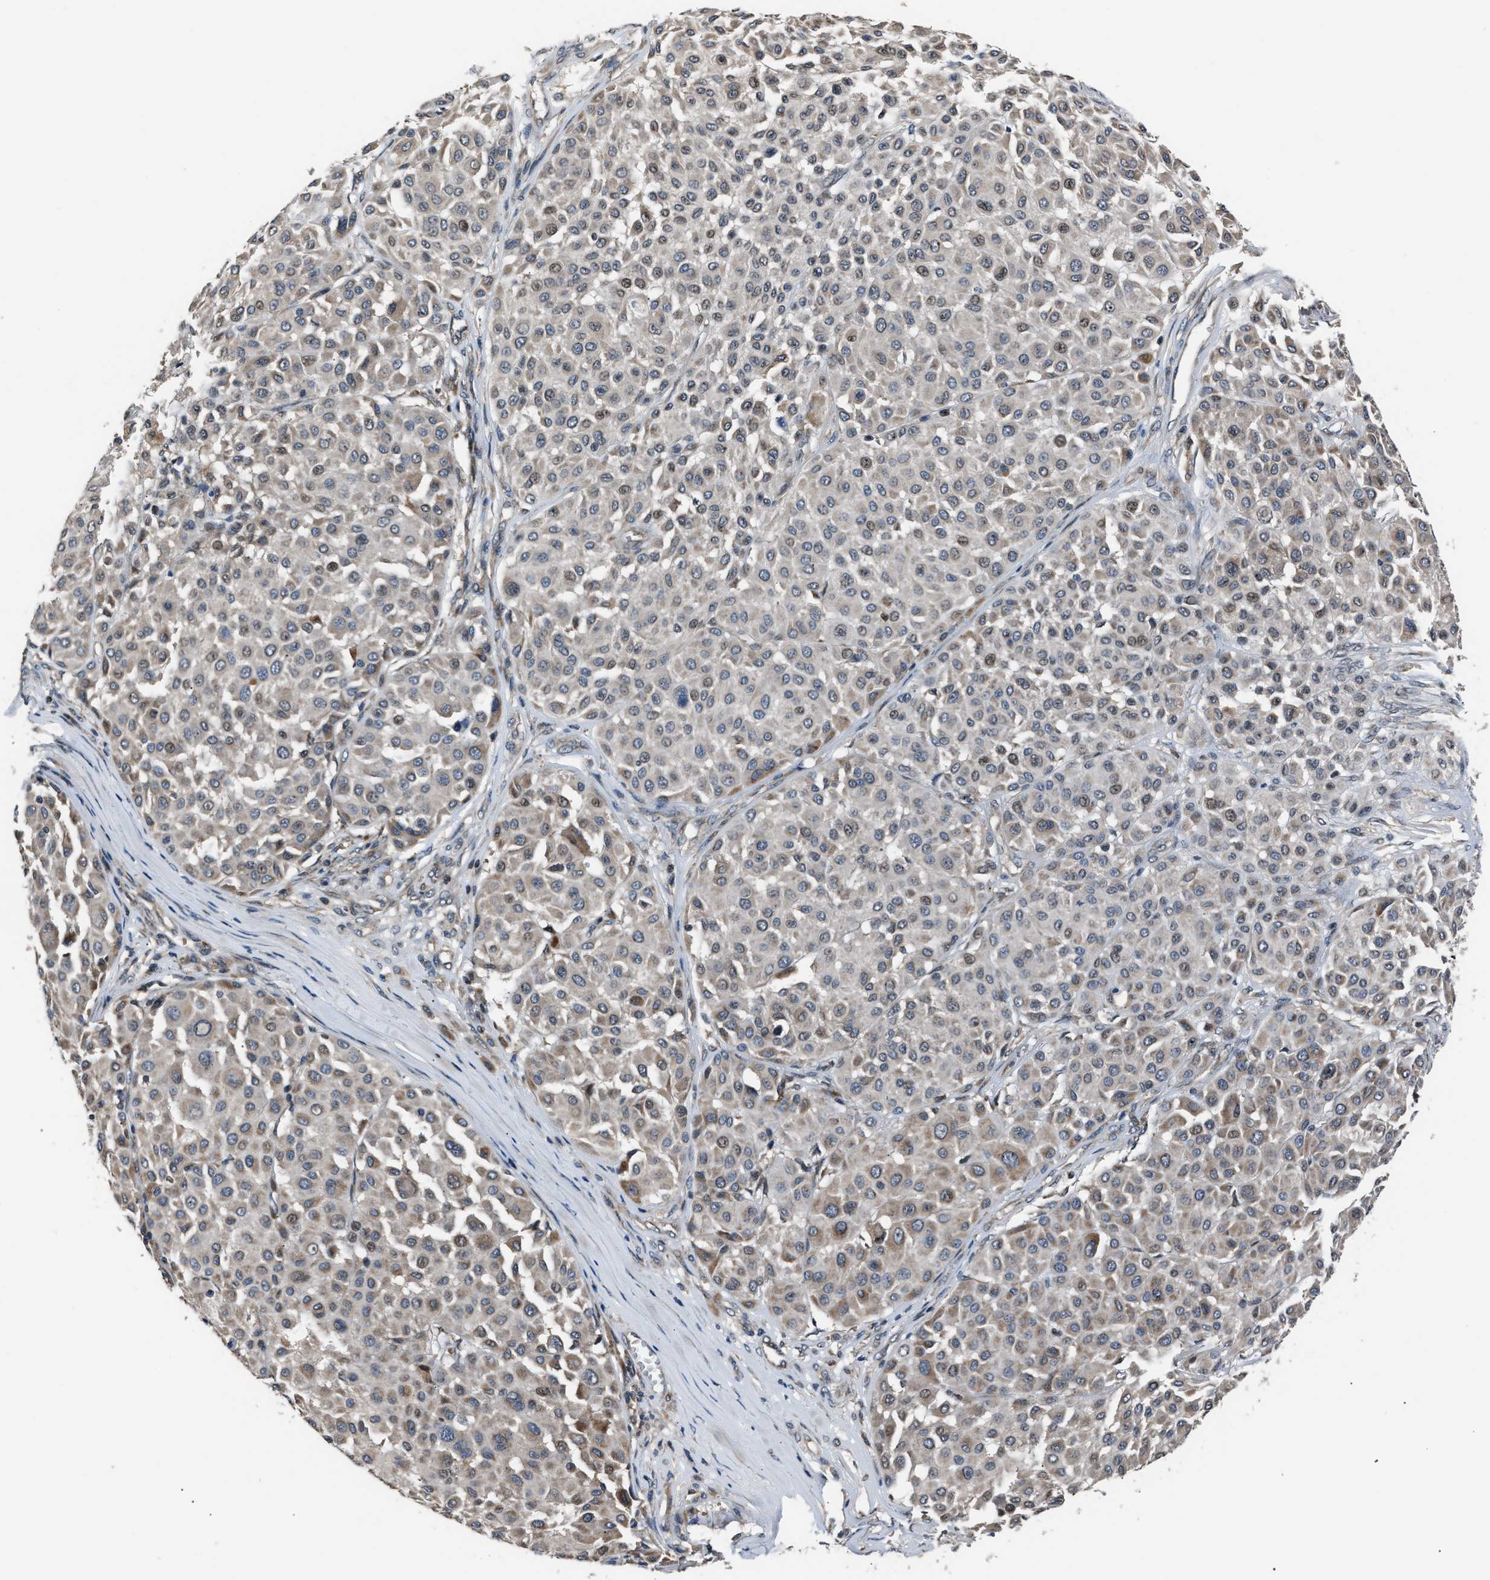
{"staining": {"intensity": "moderate", "quantity": "<25%", "location": "cytoplasmic/membranous,nuclear"}, "tissue": "melanoma", "cell_type": "Tumor cells", "image_type": "cancer", "snomed": [{"axis": "morphology", "description": "Malignant melanoma, Metastatic site"}, {"axis": "topography", "description": "Soft tissue"}], "caption": "An image of human melanoma stained for a protein shows moderate cytoplasmic/membranous and nuclear brown staining in tumor cells.", "gene": "TNRC18", "patient": {"sex": "male", "age": 41}}